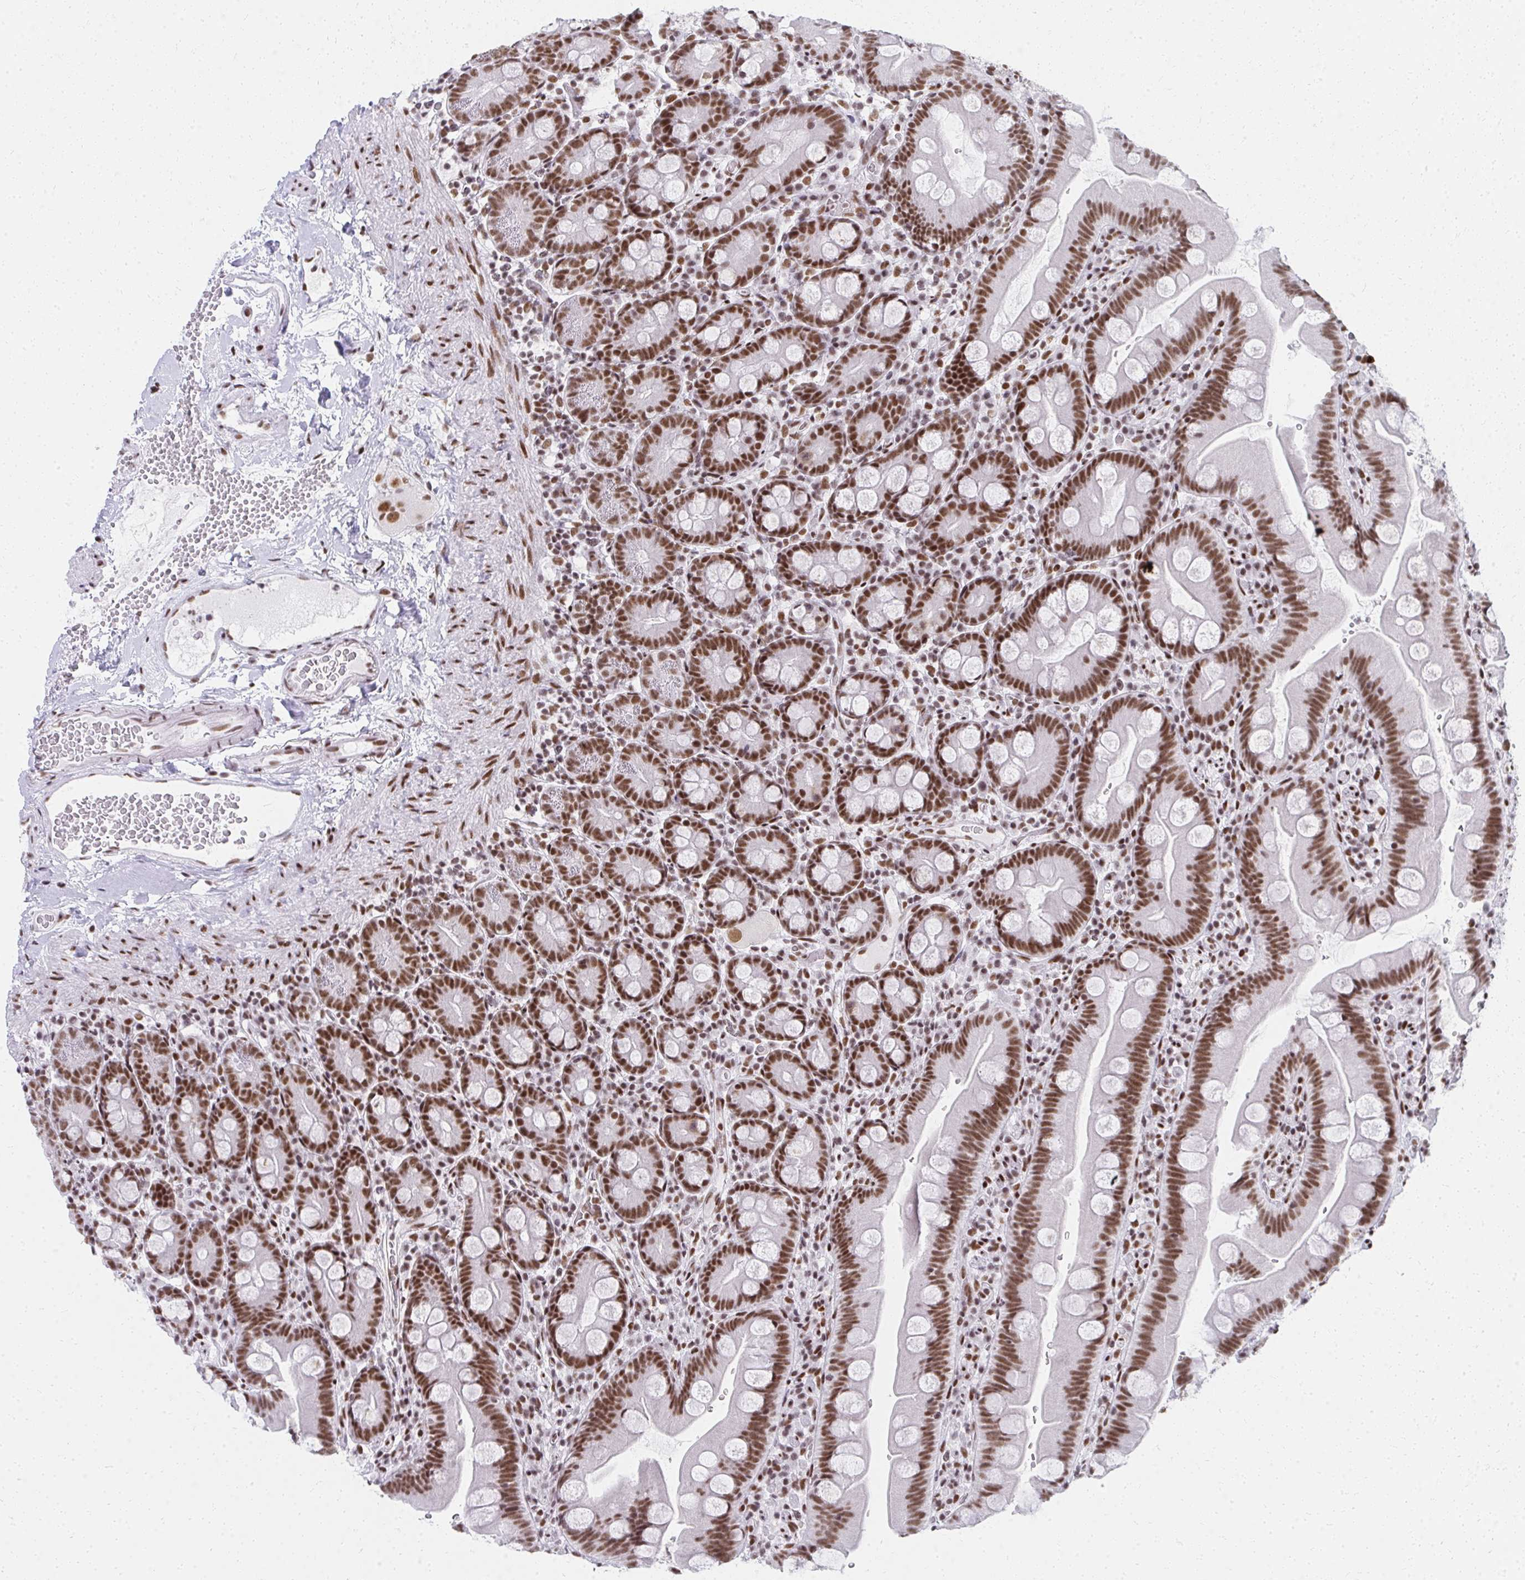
{"staining": {"intensity": "strong", "quantity": ">75%", "location": "nuclear"}, "tissue": "small intestine", "cell_type": "Glandular cells", "image_type": "normal", "snomed": [{"axis": "morphology", "description": "Normal tissue, NOS"}, {"axis": "topography", "description": "Small intestine"}], "caption": "Immunohistochemical staining of normal human small intestine exhibits >75% levels of strong nuclear protein positivity in about >75% of glandular cells. (brown staining indicates protein expression, while blue staining denotes nuclei).", "gene": "CREBBP", "patient": {"sex": "female", "age": 68}}